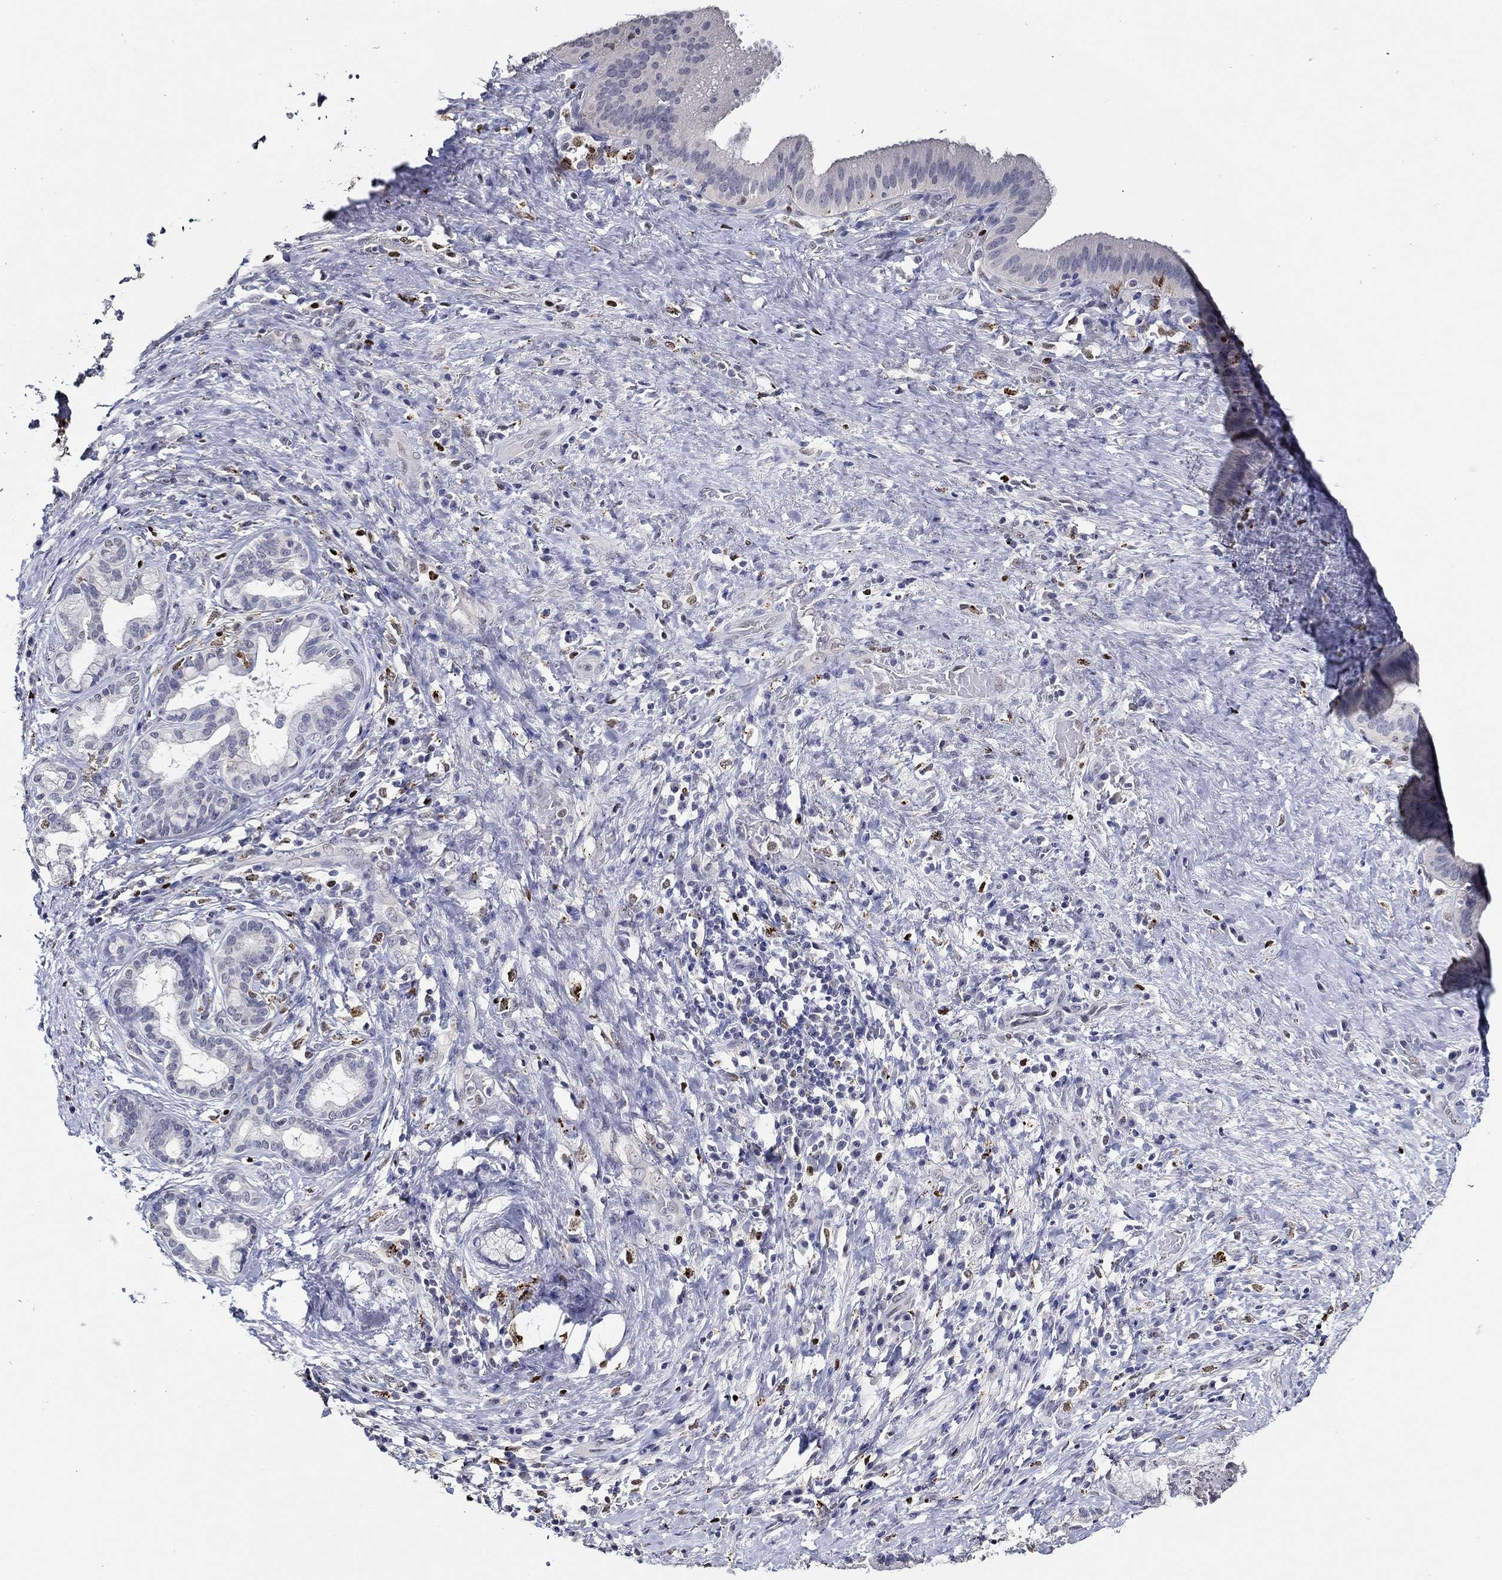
{"staining": {"intensity": "negative", "quantity": "none", "location": "none"}, "tissue": "liver cancer", "cell_type": "Tumor cells", "image_type": "cancer", "snomed": [{"axis": "morphology", "description": "Cholangiocarcinoma"}, {"axis": "topography", "description": "Liver"}], "caption": "This is a histopathology image of IHC staining of liver cancer (cholangiocarcinoma), which shows no positivity in tumor cells.", "gene": "GATA2", "patient": {"sex": "female", "age": 73}}